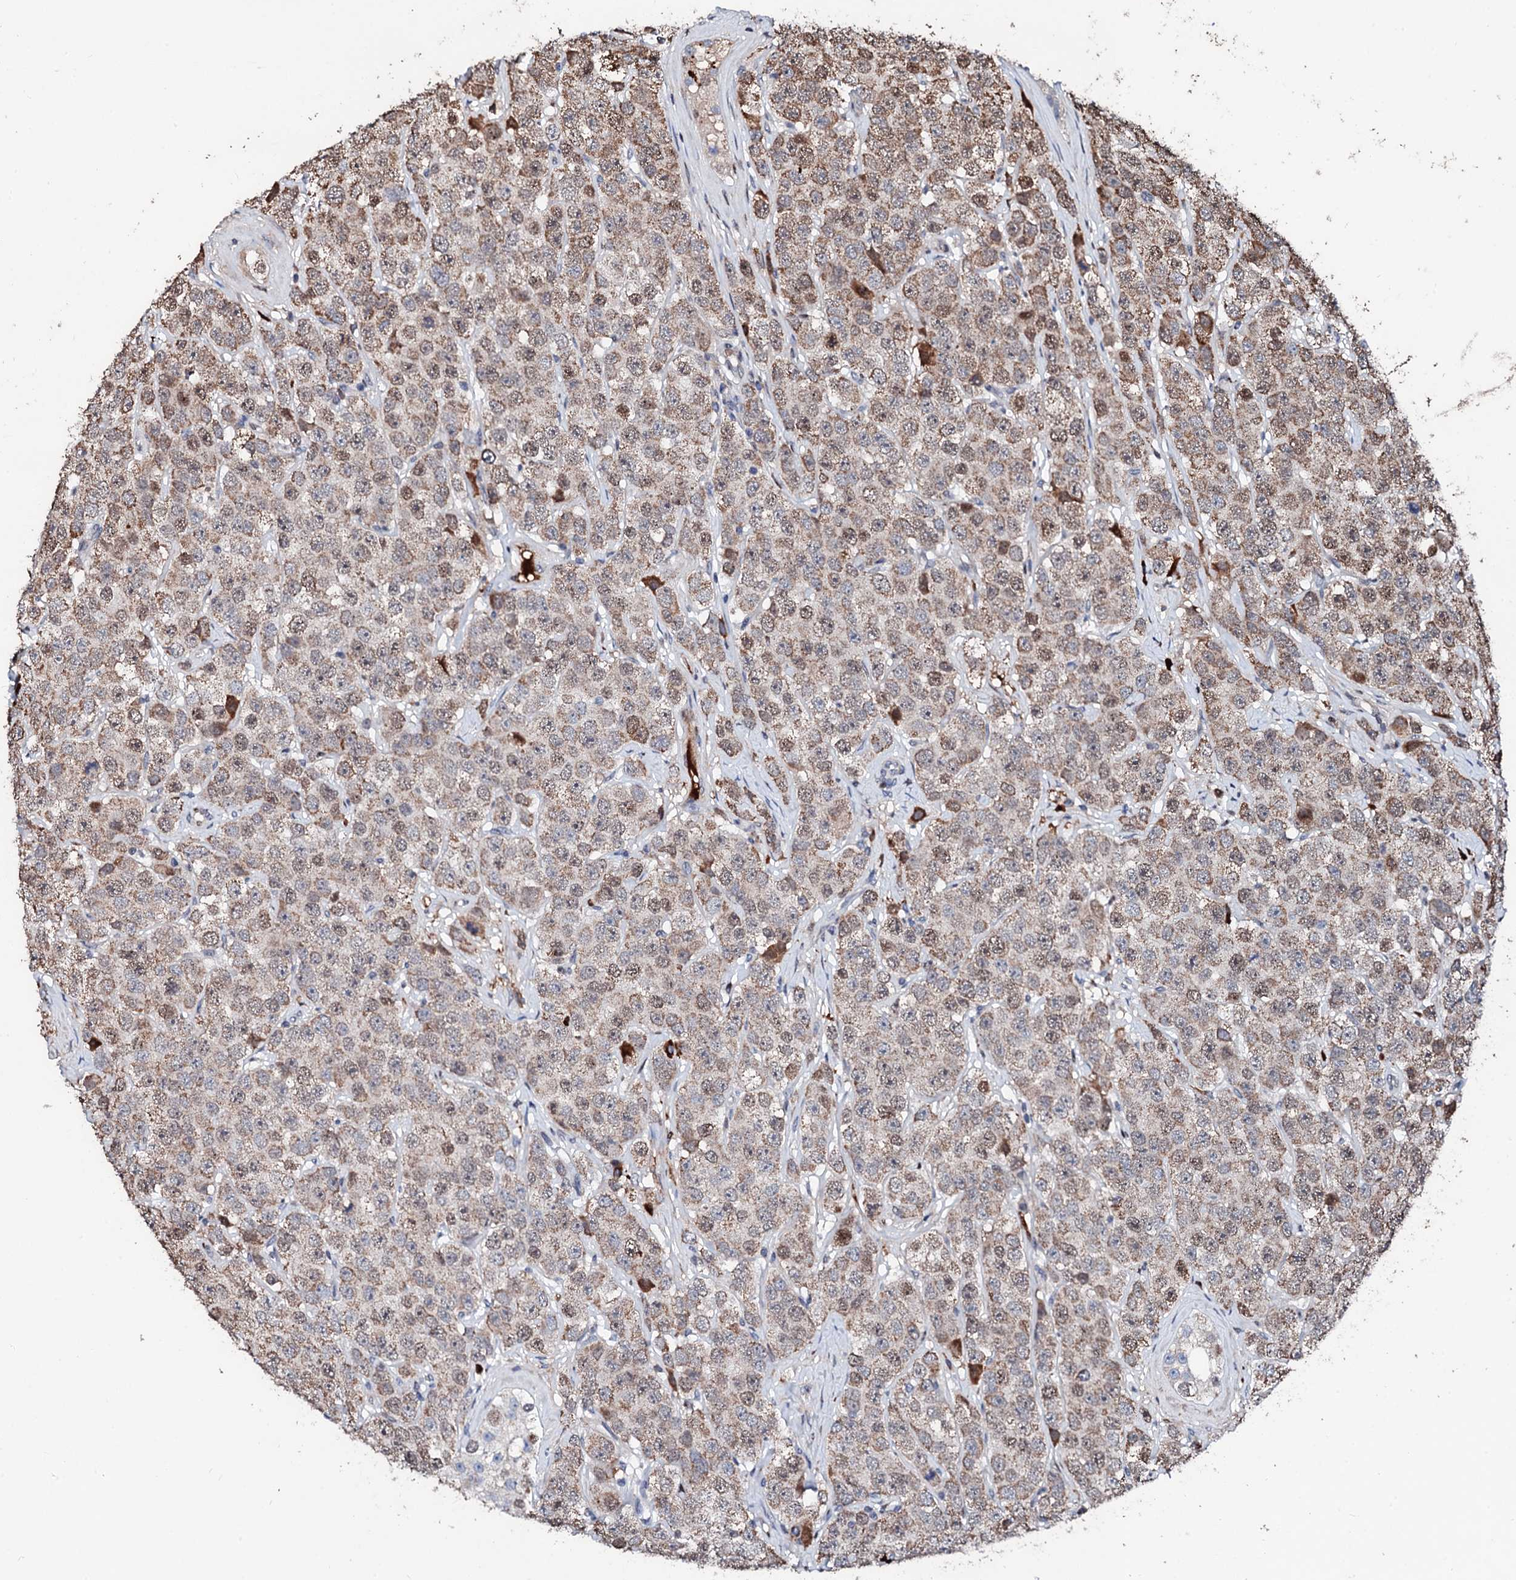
{"staining": {"intensity": "moderate", "quantity": "25%-75%", "location": "cytoplasmic/membranous,nuclear"}, "tissue": "testis cancer", "cell_type": "Tumor cells", "image_type": "cancer", "snomed": [{"axis": "morphology", "description": "Seminoma, NOS"}, {"axis": "topography", "description": "Testis"}], "caption": "A micrograph showing moderate cytoplasmic/membranous and nuclear positivity in about 25%-75% of tumor cells in testis seminoma, as visualized by brown immunohistochemical staining.", "gene": "KIF18A", "patient": {"sex": "male", "age": 28}}